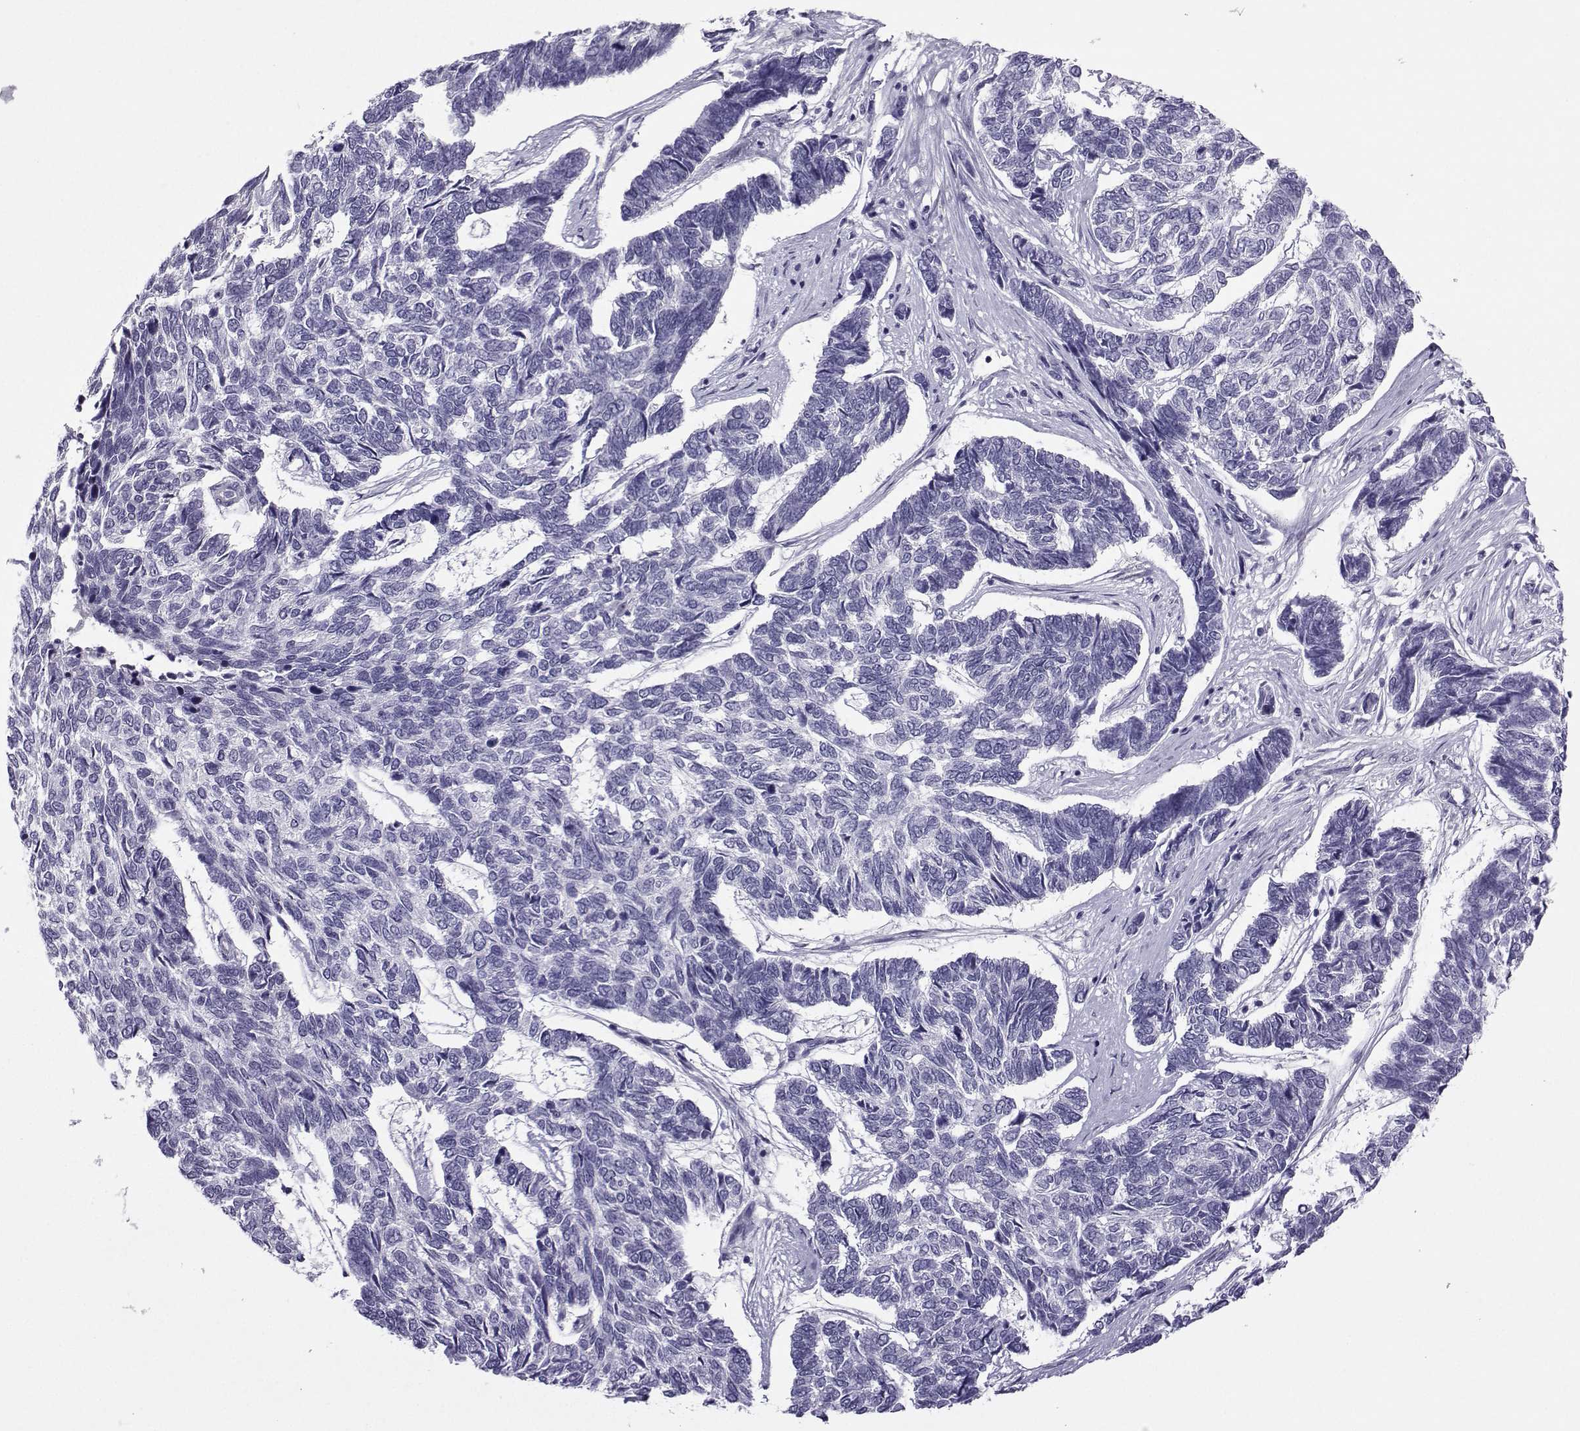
{"staining": {"intensity": "negative", "quantity": "none", "location": "none"}, "tissue": "skin cancer", "cell_type": "Tumor cells", "image_type": "cancer", "snomed": [{"axis": "morphology", "description": "Basal cell carcinoma"}, {"axis": "topography", "description": "Skin"}], "caption": "Tumor cells are negative for protein expression in human skin cancer (basal cell carcinoma).", "gene": "ARMC2", "patient": {"sex": "female", "age": 65}}